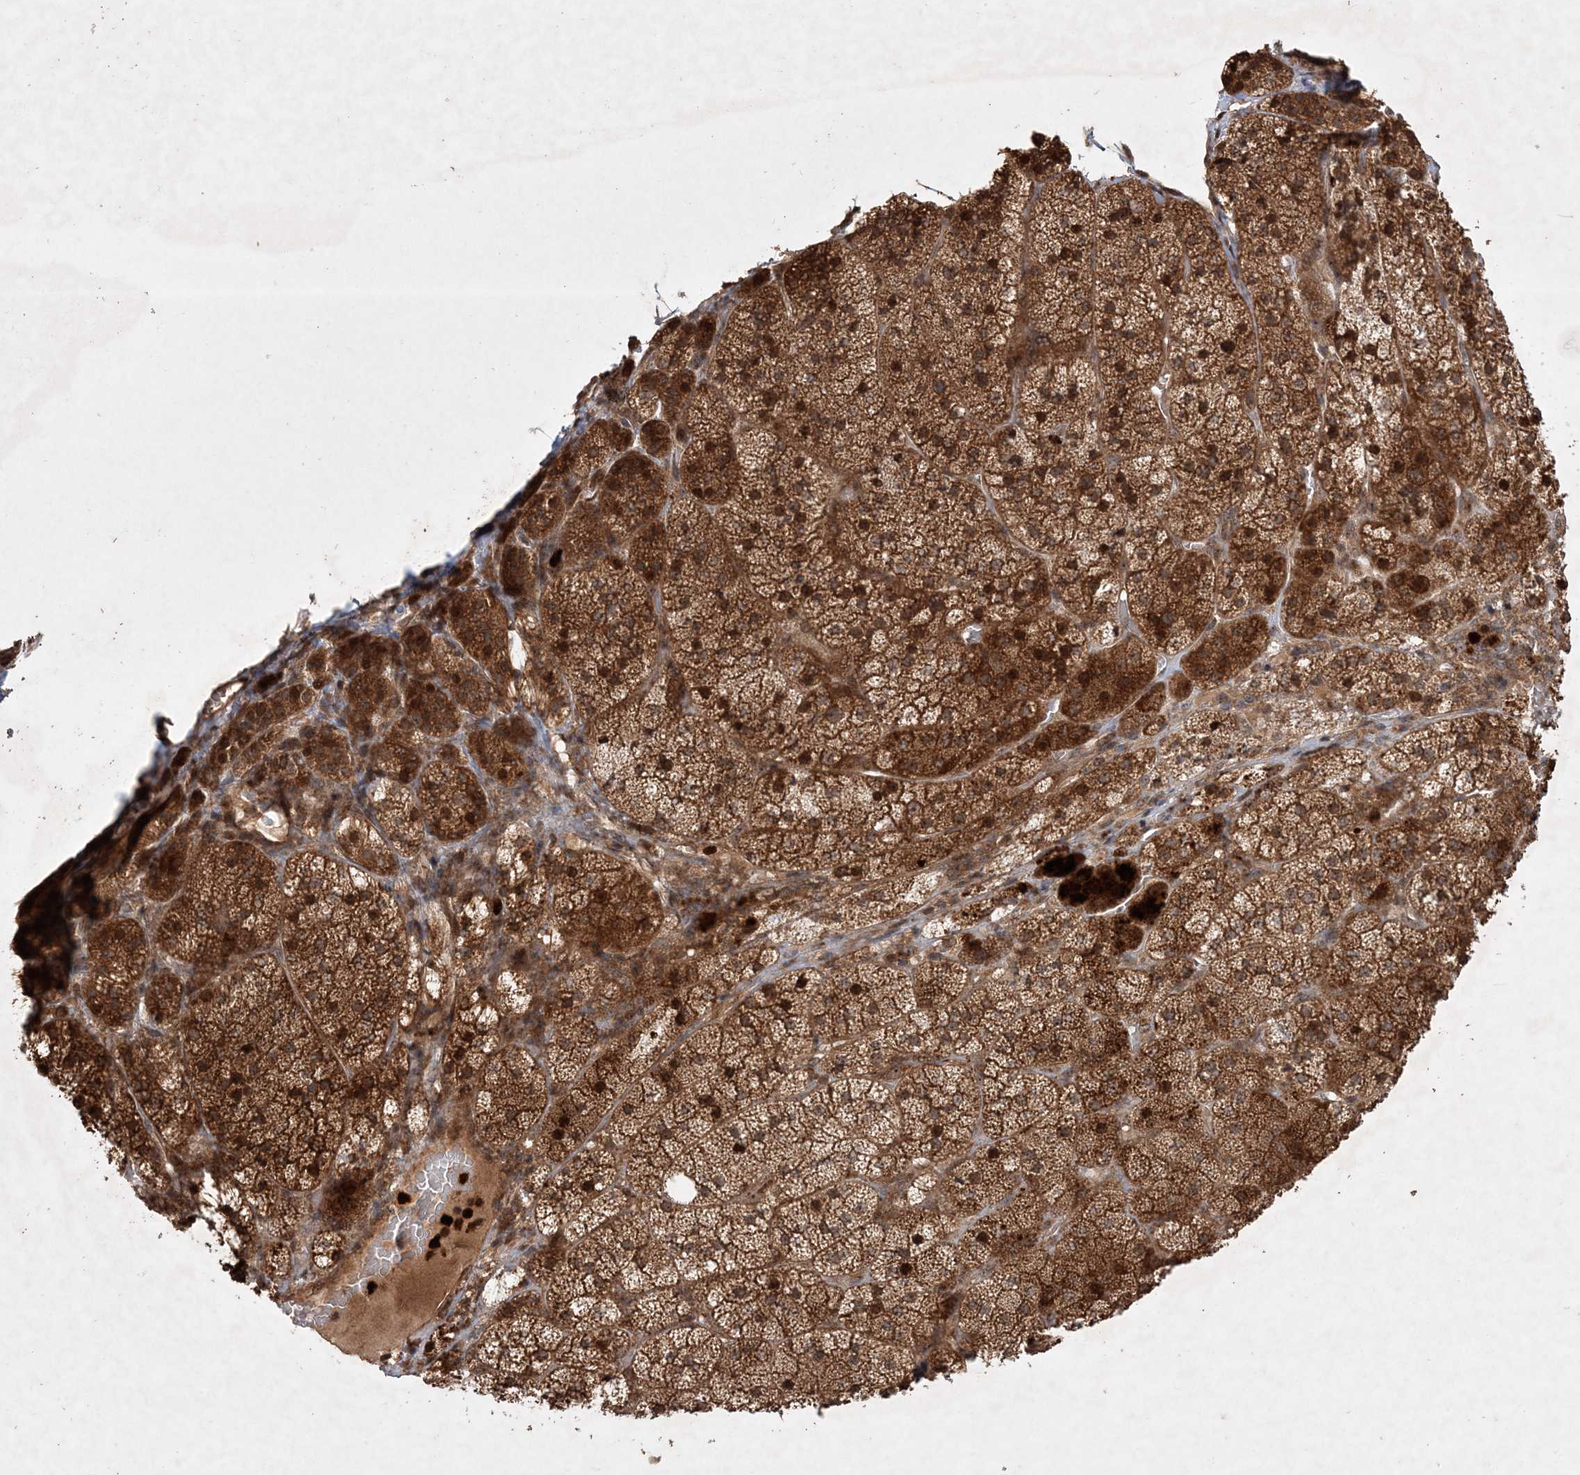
{"staining": {"intensity": "strong", "quantity": ">75%", "location": "cytoplasmic/membranous"}, "tissue": "adrenal gland", "cell_type": "Glandular cells", "image_type": "normal", "snomed": [{"axis": "morphology", "description": "Normal tissue, NOS"}, {"axis": "topography", "description": "Adrenal gland"}], "caption": "The image reveals staining of unremarkable adrenal gland, revealing strong cytoplasmic/membranous protein staining (brown color) within glandular cells. The protein of interest is shown in brown color, while the nuclei are stained blue.", "gene": "UBR3", "patient": {"sex": "female", "age": 44}}